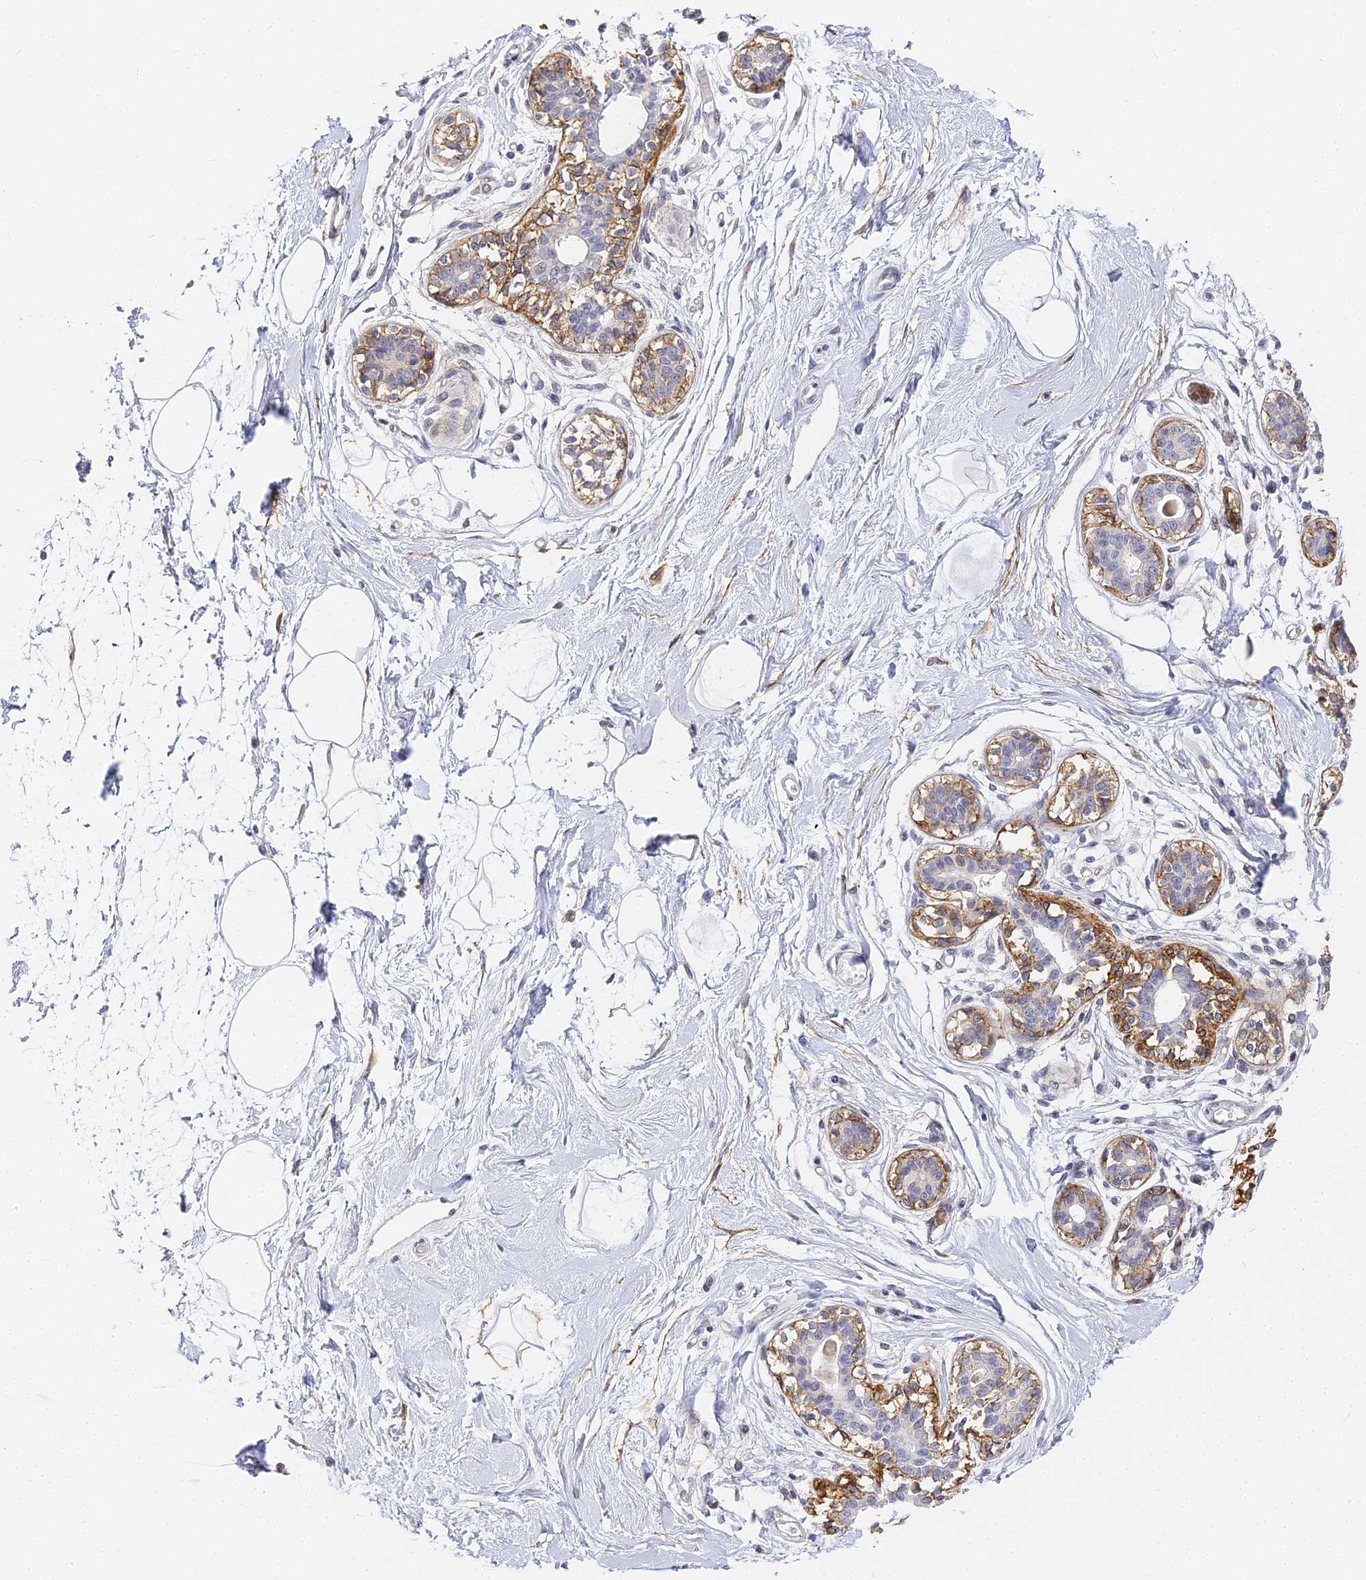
{"staining": {"intensity": "negative", "quantity": "none", "location": "none"}, "tissue": "breast", "cell_type": "Adipocytes", "image_type": "normal", "snomed": [{"axis": "morphology", "description": "Normal tissue, NOS"}, {"axis": "topography", "description": "Breast"}], "caption": "IHC photomicrograph of normal human breast stained for a protein (brown), which exhibits no expression in adipocytes.", "gene": "GJA1", "patient": {"sex": "female", "age": 45}}